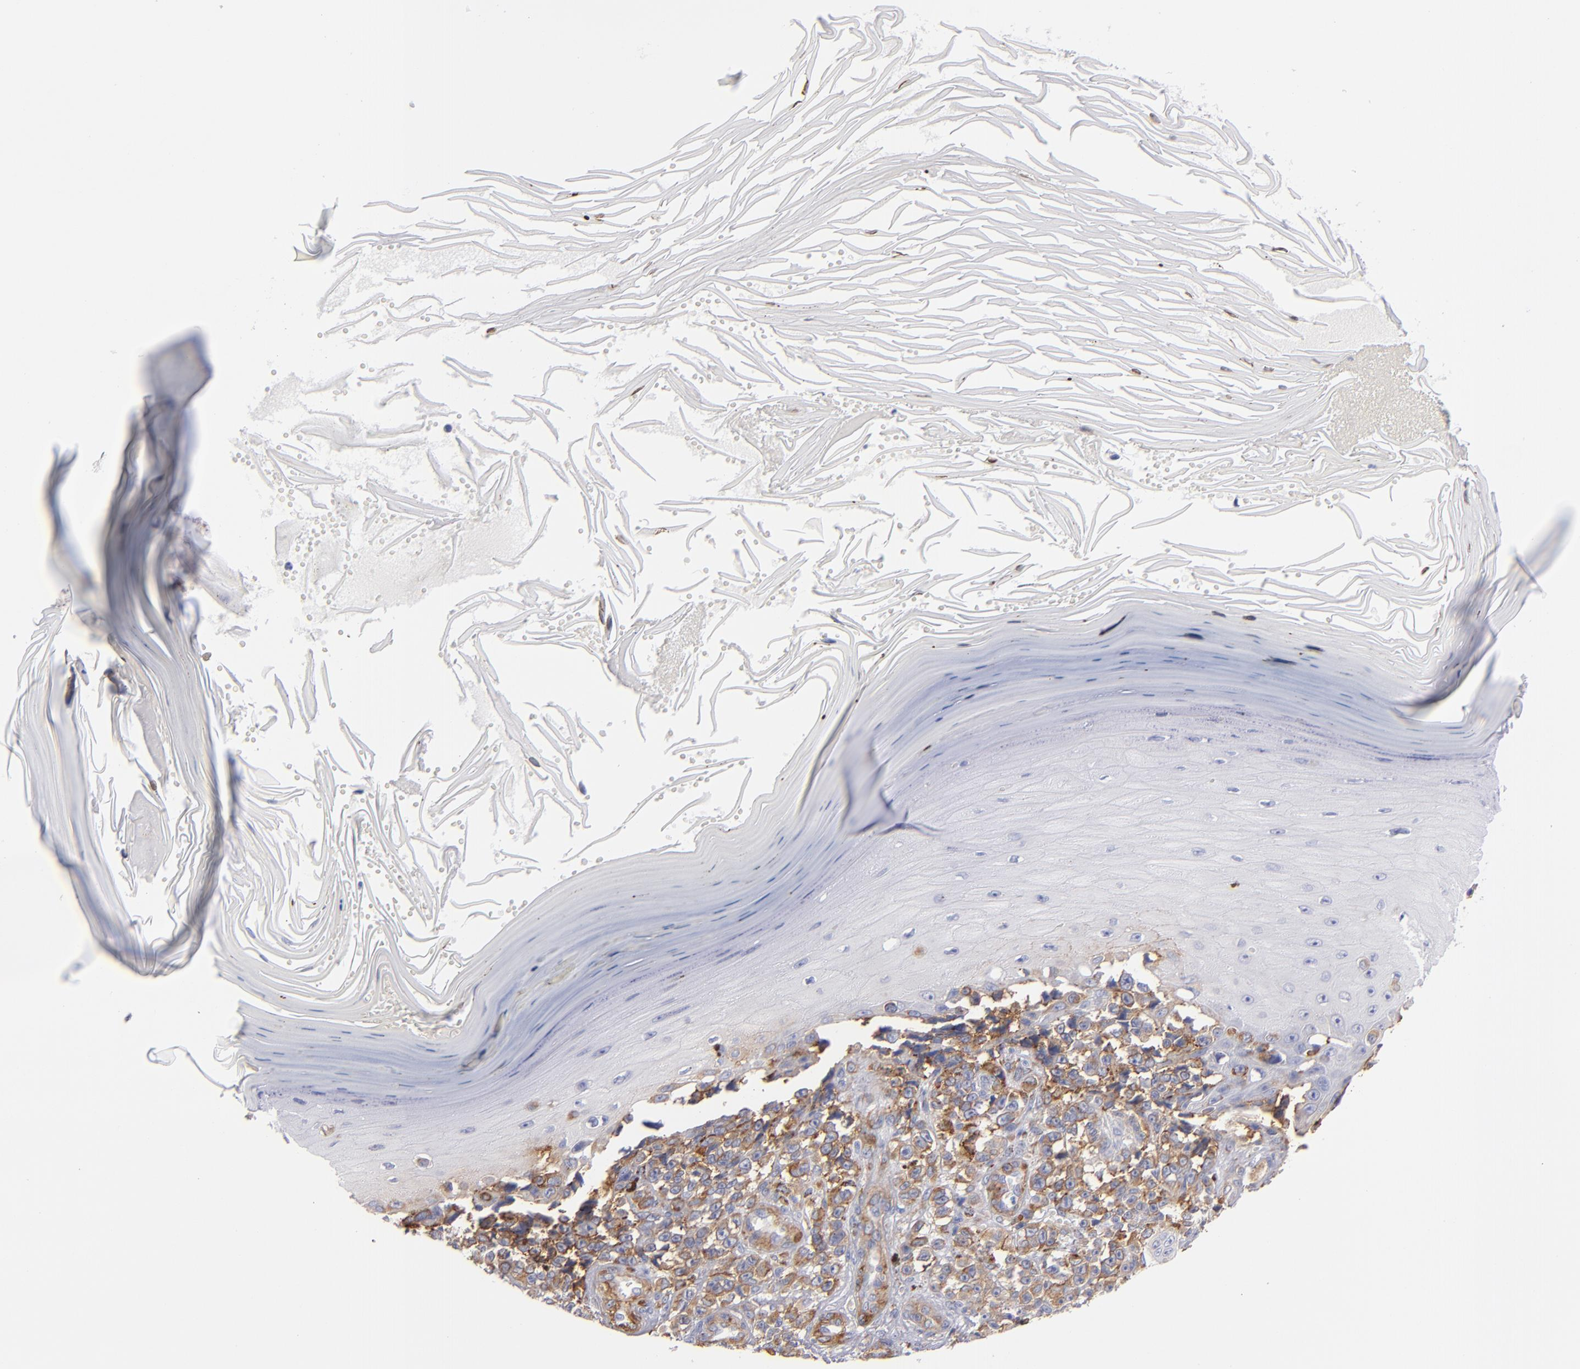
{"staining": {"intensity": "moderate", "quantity": ">75%", "location": "cytoplasmic/membranous"}, "tissue": "melanoma", "cell_type": "Tumor cells", "image_type": "cancer", "snomed": [{"axis": "morphology", "description": "Malignant melanoma, NOS"}, {"axis": "topography", "description": "Skin"}], "caption": "Immunohistochemical staining of malignant melanoma exhibits medium levels of moderate cytoplasmic/membranous protein staining in approximately >75% of tumor cells. The staining was performed using DAB to visualize the protein expression in brown, while the nuclei were stained in blue with hematoxylin (Magnification: 20x).", "gene": "LAMC1", "patient": {"sex": "female", "age": 82}}